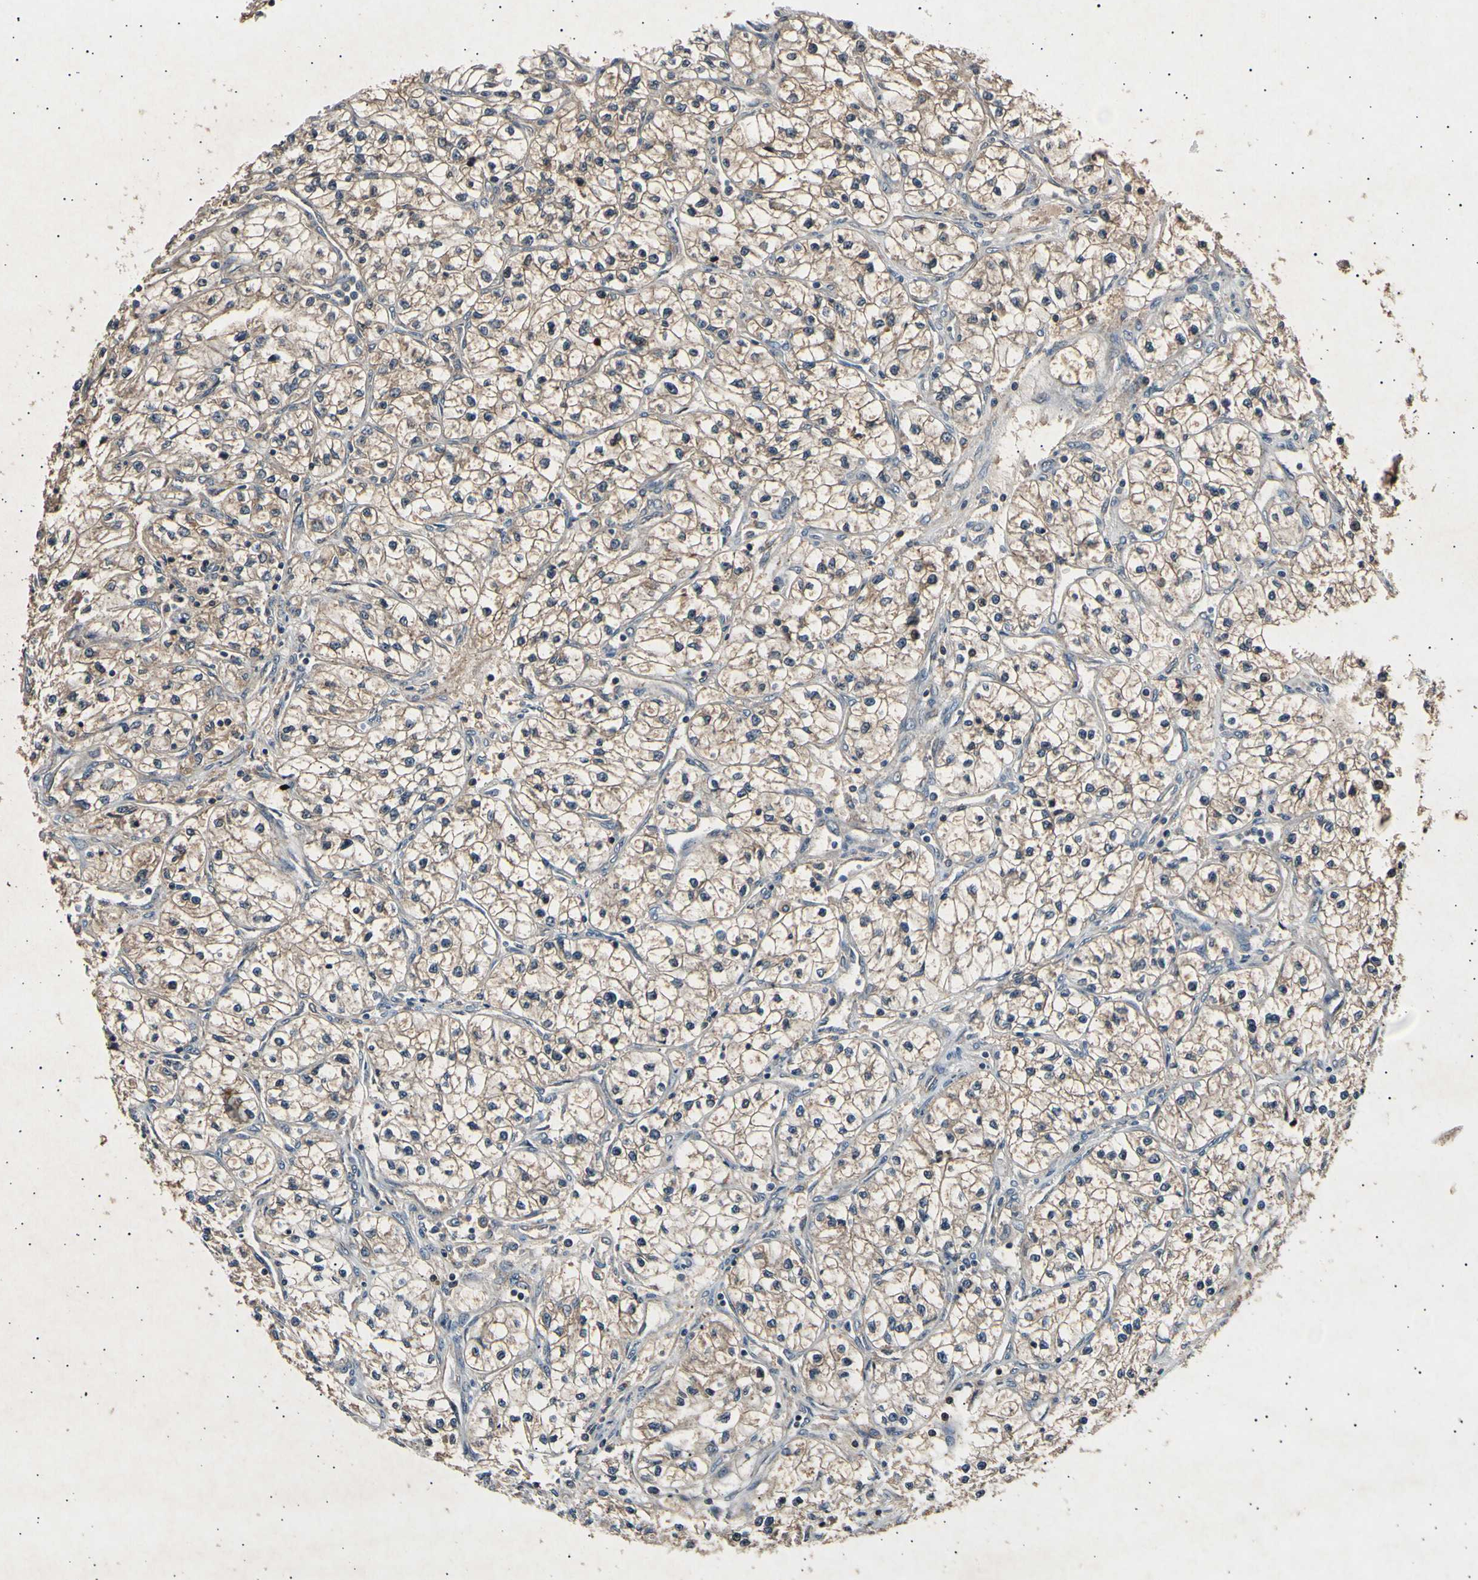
{"staining": {"intensity": "moderate", "quantity": ">75%", "location": "cytoplasmic/membranous"}, "tissue": "renal cancer", "cell_type": "Tumor cells", "image_type": "cancer", "snomed": [{"axis": "morphology", "description": "Adenocarcinoma, NOS"}, {"axis": "topography", "description": "Kidney"}], "caption": "An image of human renal cancer stained for a protein displays moderate cytoplasmic/membranous brown staining in tumor cells. Nuclei are stained in blue.", "gene": "ADCY3", "patient": {"sex": "female", "age": 57}}